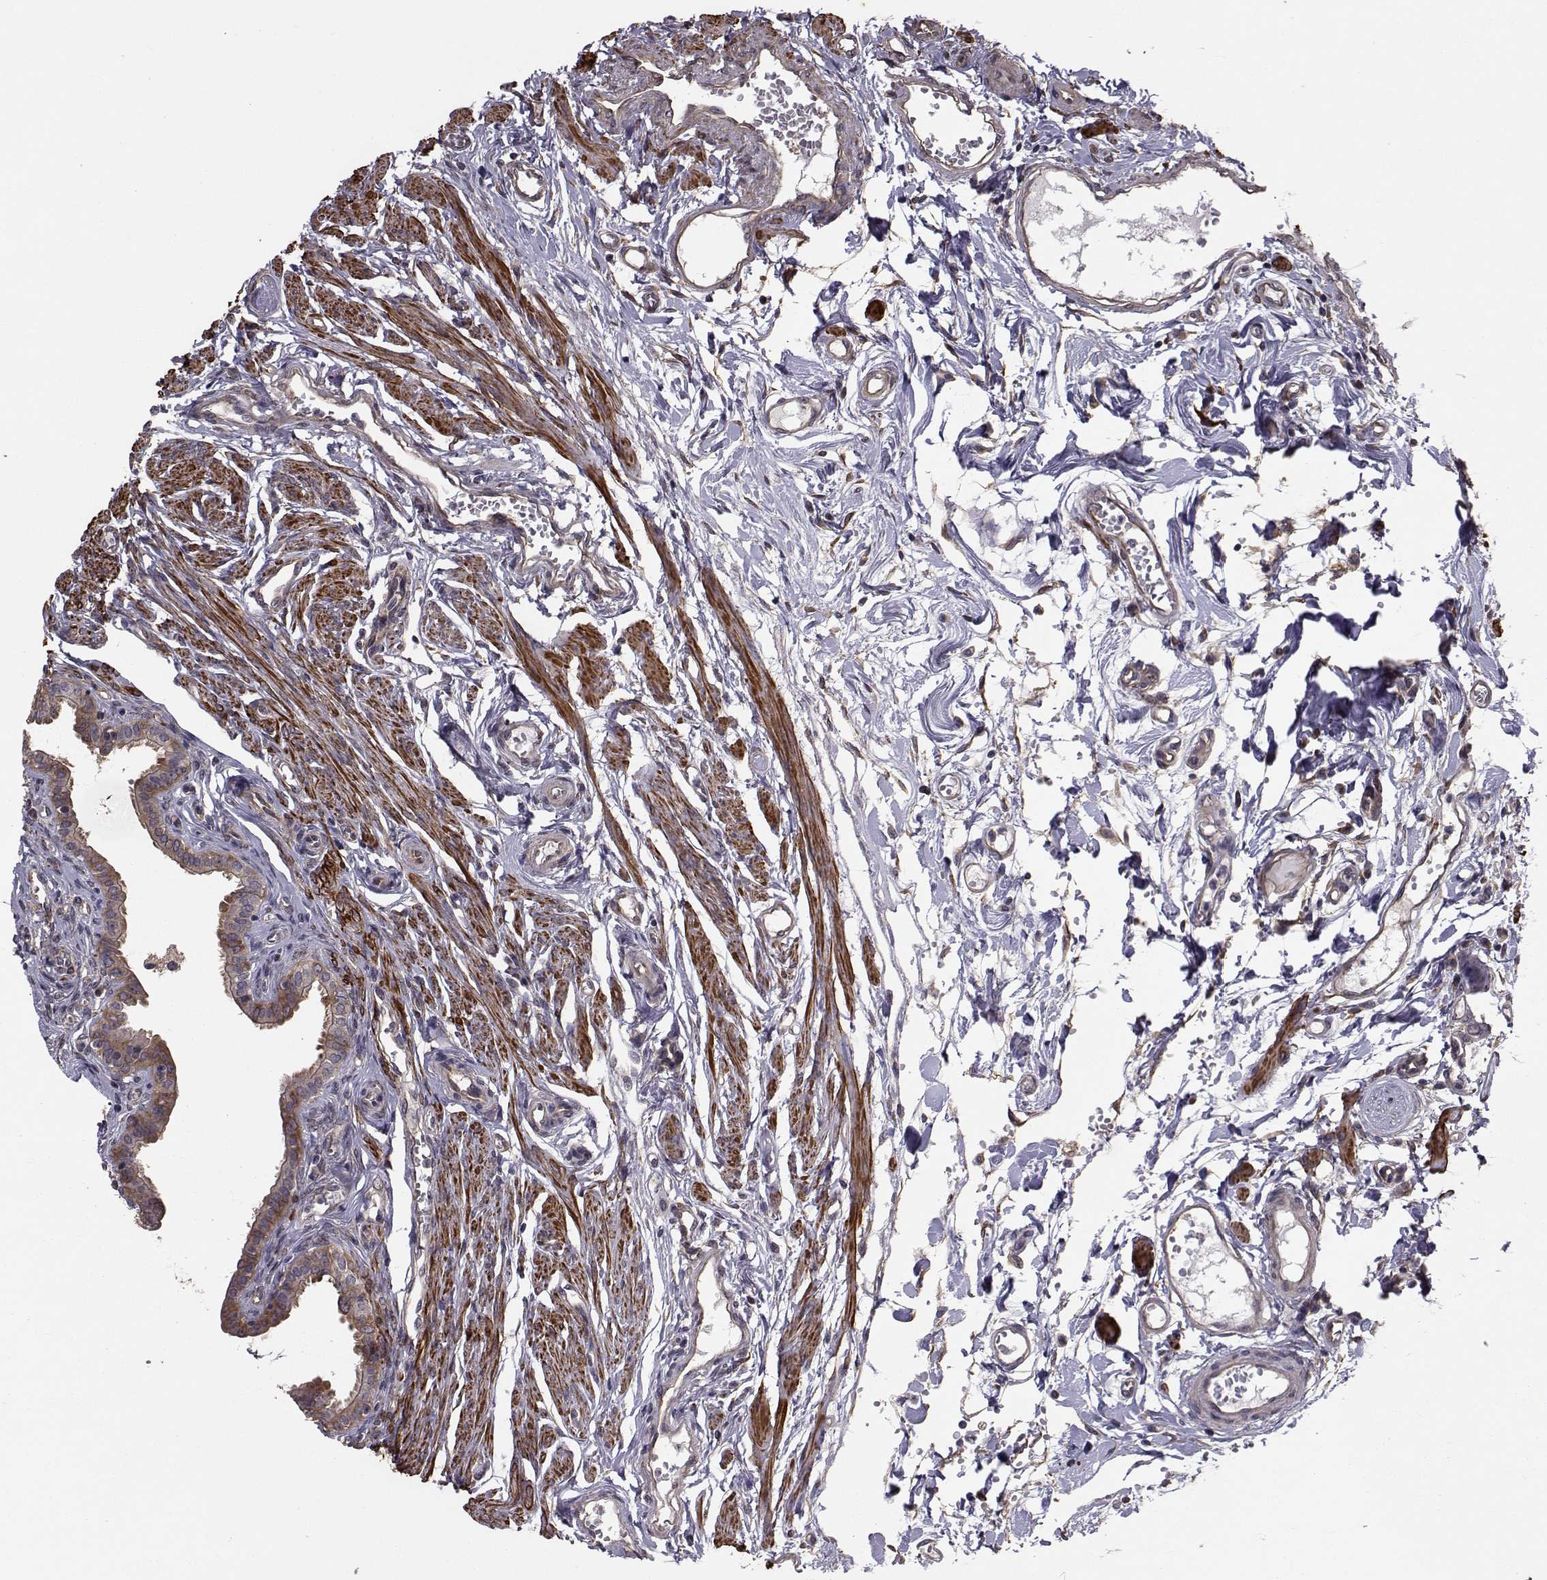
{"staining": {"intensity": "moderate", "quantity": ">75%", "location": "cytoplasmic/membranous"}, "tissue": "fallopian tube", "cell_type": "Glandular cells", "image_type": "normal", "snomed": [{"axis": "morphology", "description": "Normal tissue, NOS"}, {"axis": "morphology", "description": "Carcinoma, endometroid"}, {"axis": "topography", "description": "Fallopian tube"}, {"axis": "topography", "description": "Ovary"}], "caption": "Immunohistochemical staining of normal human fallopian tube demonstrates medium levels of moderate cytoplasmic/membranous expression in approximately >75% of glandular cells.", "gene": "TRIP10", "patient": {"sex": "female", "age": 42}}